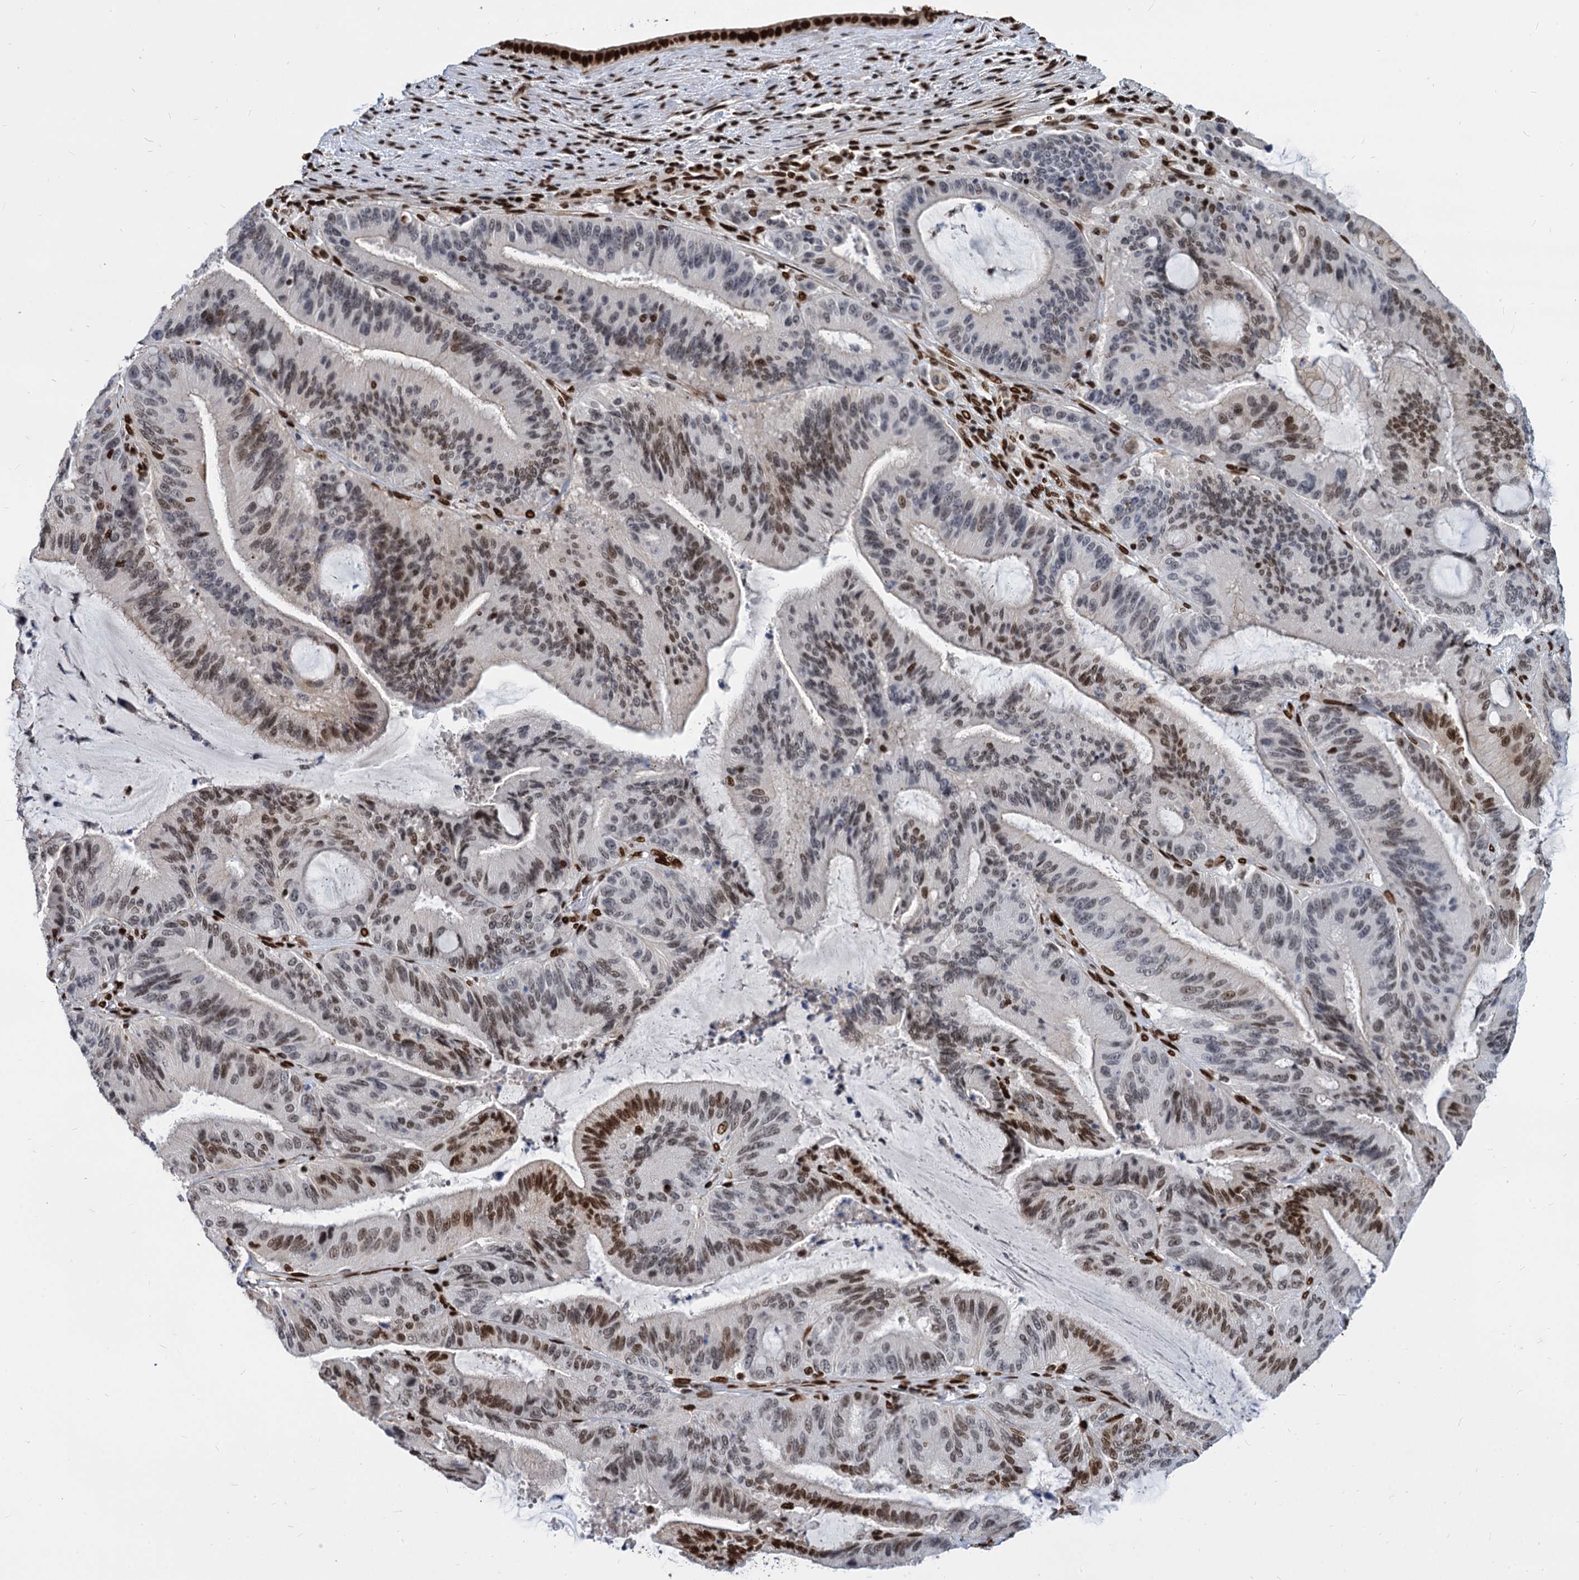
{"staining": {"intensity": "strong", "quantity": "25%-75%", "location": "nuclear"}, "tissue": "liver cancer", "cell_type": "Tumor cells", "image_type": "cancer", "snomed": [{"axis": "morphology", "description": "Normal tissue, NOS"}, {"axis": "morphology", "description": "Cholangiocarcinoma"}, {"axis": "topography", "description": "Liver"}, {"axis": "topography", "description": "Peripheral nerve tissue"}], "caption": "The immunohistochemical stain labels strong nuclear staining in tumor cells of liver cholangiocarcinoma tissue.", "gene": "MECP2", "patient": {"sex": "female", "age": 73}}